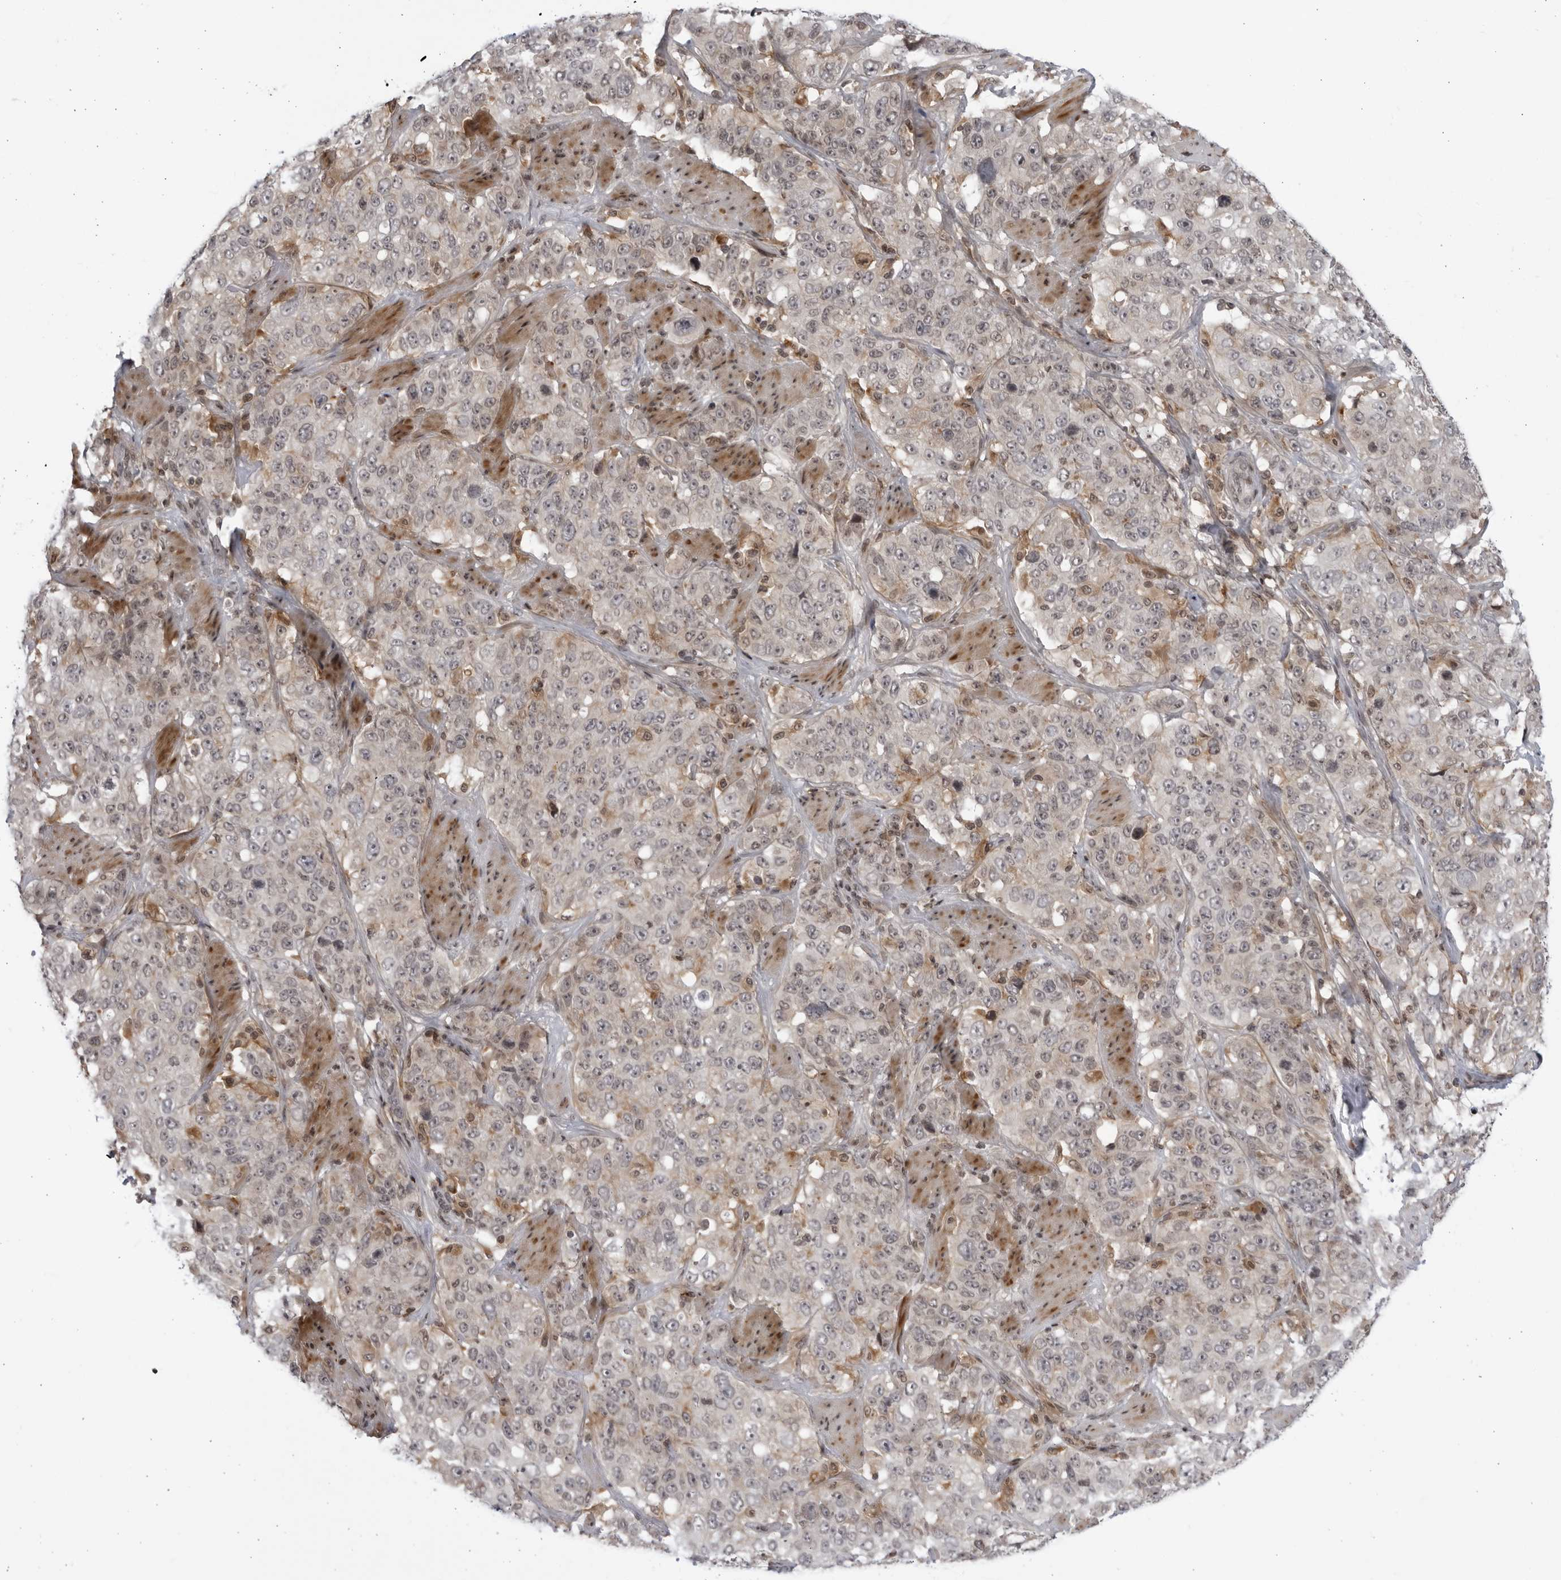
{"staining": {"intensity": "weak", "quantity": "<25%", "location": "nuclear"}, "tissue": "stomach cancer", "cell_type": "Tumor cells", "image_type": "cancer", "snomed": [{"axis": "morphology", "description": "Adenocarcinoma, NOS"}, {"axis": "topography", "description": "Stomach"}], "caption": "The micrograph reveals no staining of tumor cells in adenocarcinoma (stomach). Brightfield microscopy of IHC stained with DAB (3,3'-diaminobenzidine) (brown) and hematoxylin (blue), captured at high magnification.", "gene": "DTL", "patient": {"sex": "male", "age": 48}}